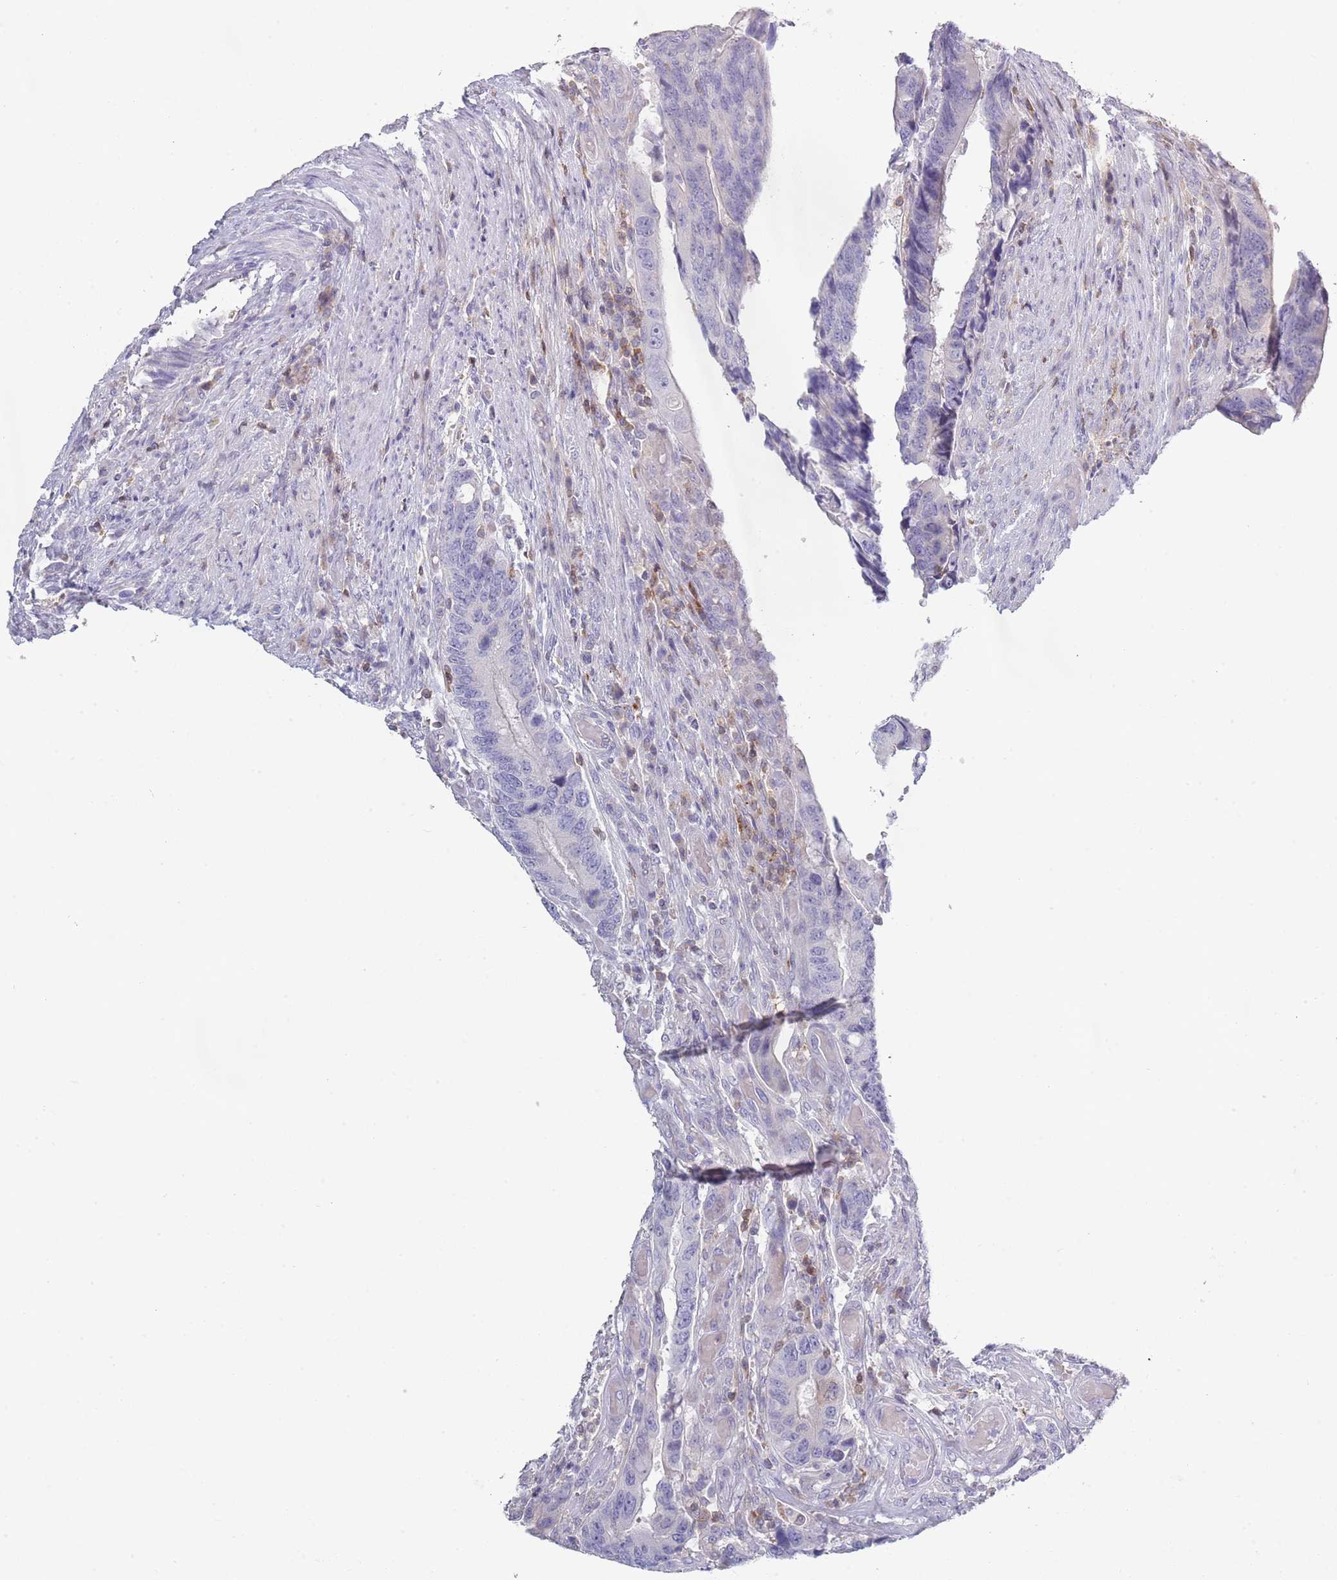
{"staining": {"intensity": "negative", "quantity": "none", "location": "none"}, "tissue": "colorectal cancer", "cell_type": "Tumor cells", "image_type": "cancer", "snomed": [{"axis": "morphology", "description": "Adenocarcinoma, NOS"}, {"axis": "topography", "description": "Colon"}], "caption": "Tumor cells show no significant protein staining in colorectal cancer. The staining was performed using DAB (3,3'-diaminobenzidine) to visualize the protein expression in brown, while the nuclei were stained in blue with hematoxylin (Magnification: 20x).", "gene": "LPXN", "patient": {"sex": "male", "age": 87}}